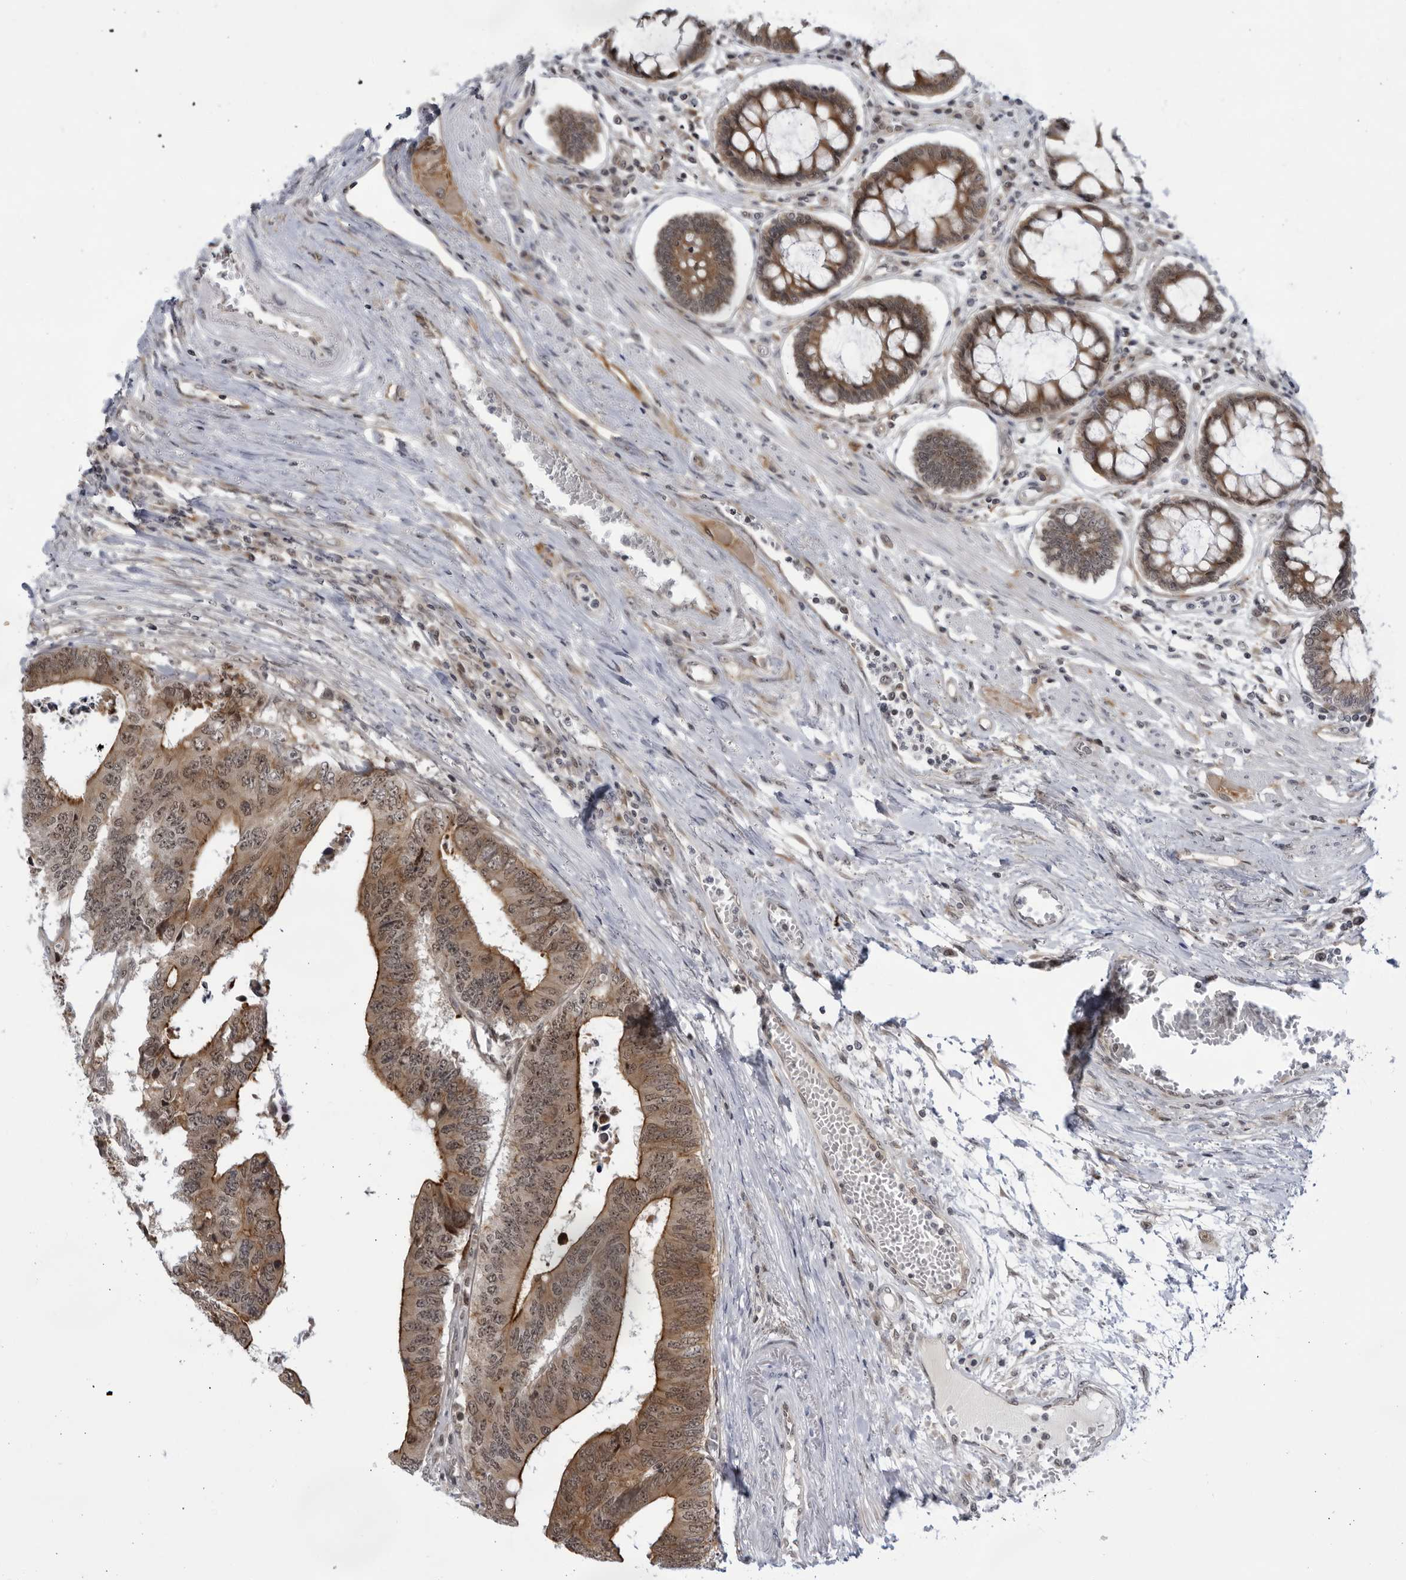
{"staining": {"intensity": "moderate", "quantity": ">75%", "location": "cytoplasmic/membranous,nuclear"}, "tissue": "colorectal cancer", "cell_type": "Tumor cells", "image_type": "cancer", "snomed": [{"axis": "morphology", "description": "Adenocarcinoma, NOS"}, {"axis": "topography", "description": "Rectum"}], "caption": "IHC micrograph of neoplastic tissue: human colorectal adenocarcinoma stained using immunohistochemistry (IHC) exhibits medium levels of moderate protein expression localized specifically in the cytoplasmic/membranous and nuclear of tumor cells, appearing as a cytoplasmic/membranous and nuclear brown color.", "gene": "ITGB3BP", "patient": {"sex": "male", "age": 84}}